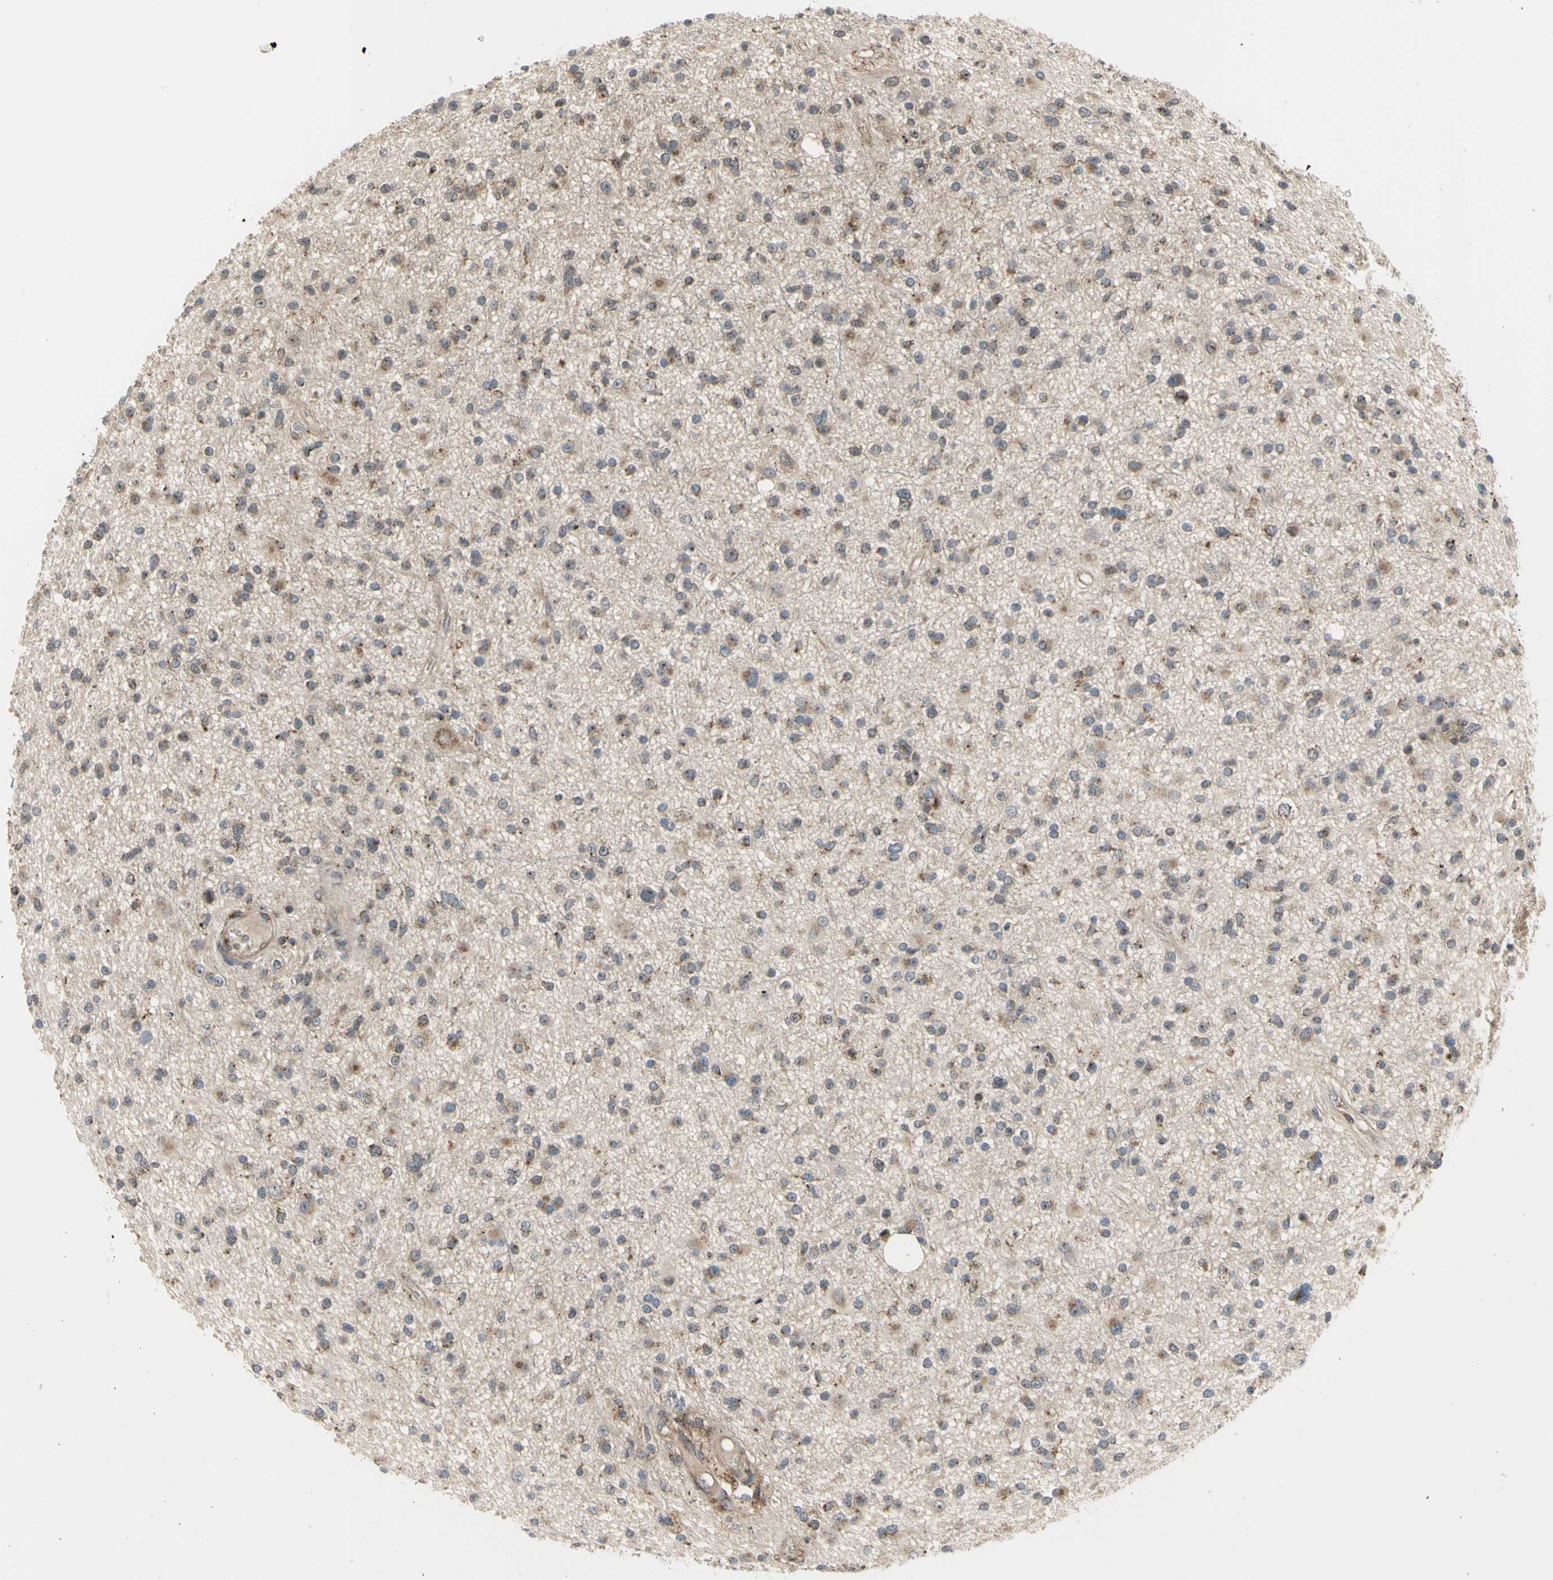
{"staining": {"intensity": "moderate", "quantity": "25%-75%", "location": "cytoplasmic/membranous"}, "tissue": "glioma", "cell_type": "Tumor cells", "image_type": "cancer", "snomed": [{"axis": "morphology", "description": "Glioma, malignant, High grade"}, {"axis": "topography", "description": "Brain"}], "caption": "This histopathology image reveals IHC staining of malignant glioma (high-grade), with medium moderate cytoplasmic/membranous positivity in approximately 25%-75% of tumor cells.", "gene": "SLC39A9", "patient": {"sex": "male", "age": 33}}